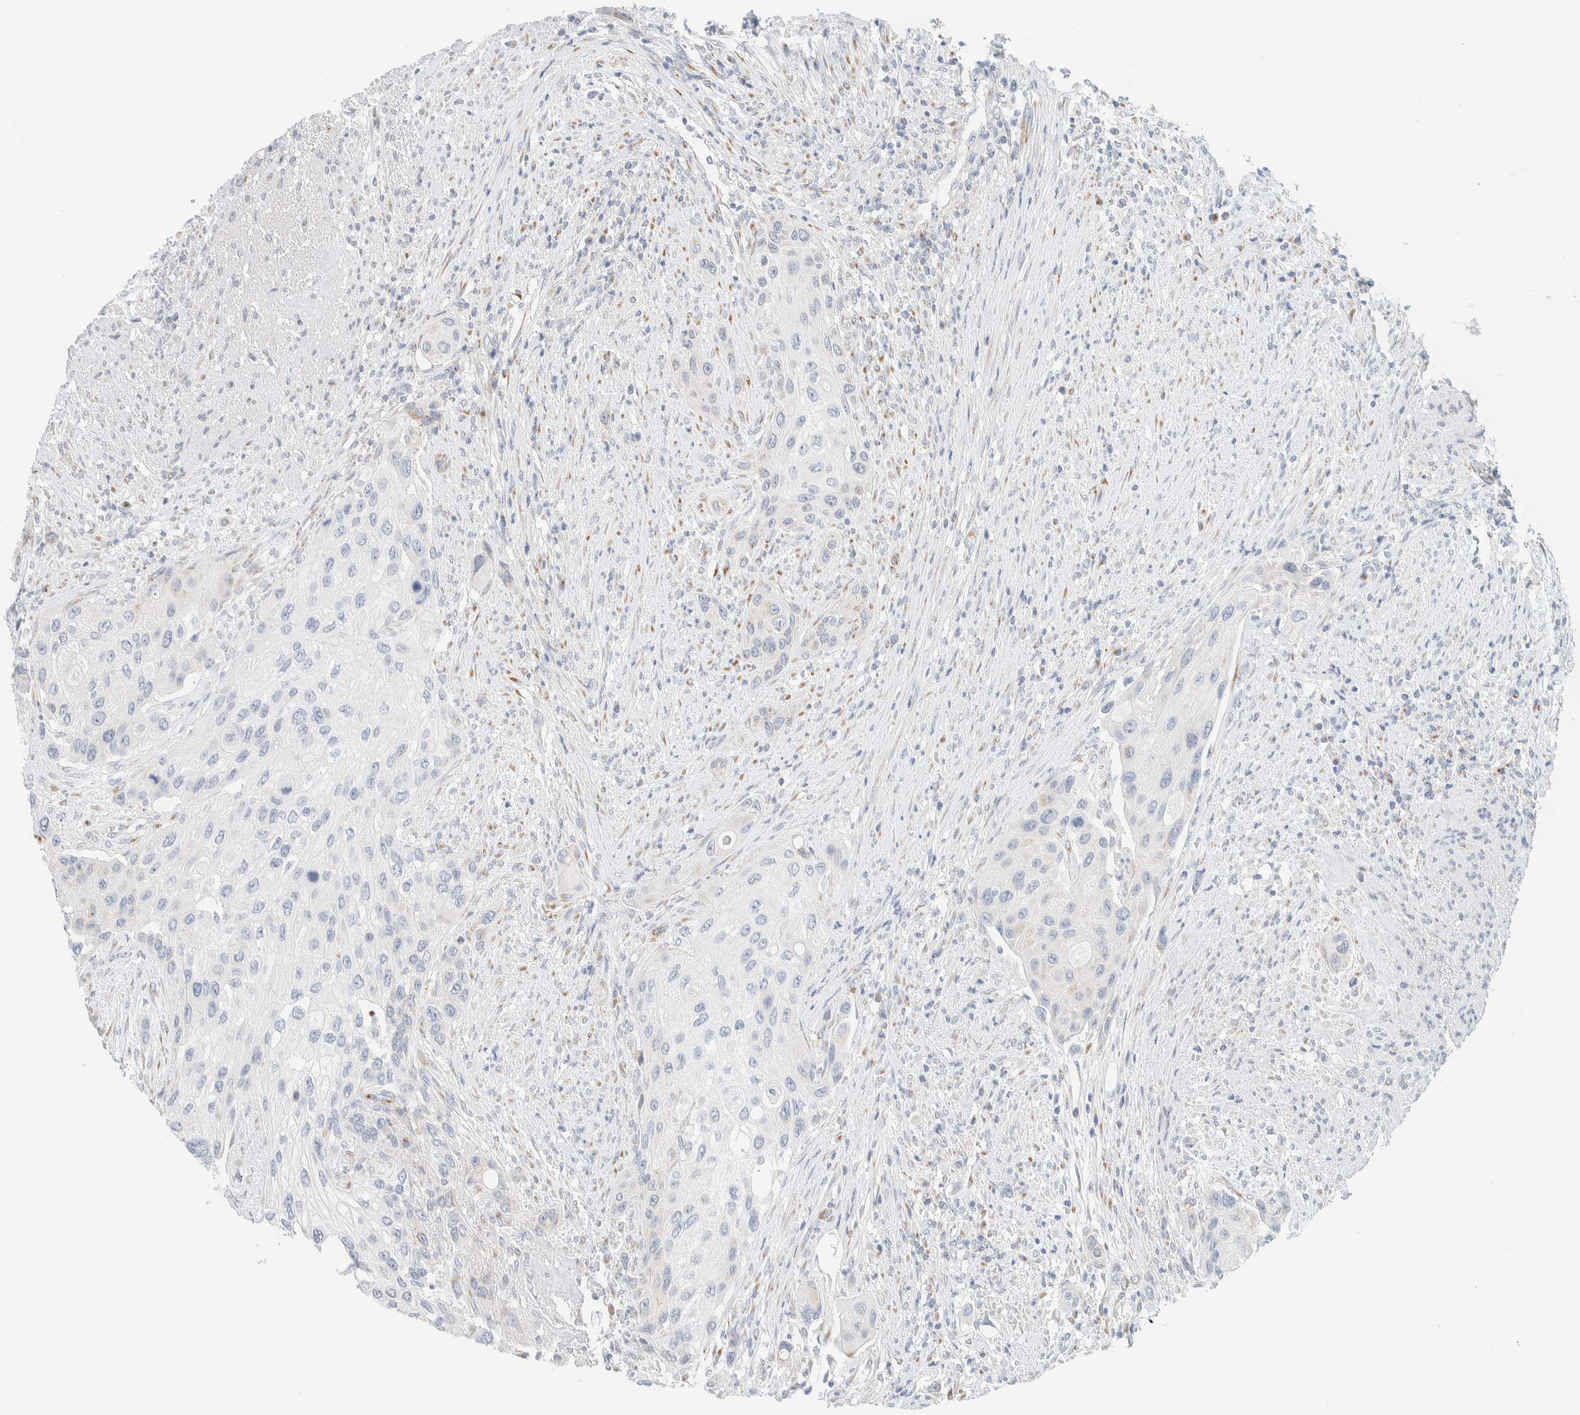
{"staining": {"intensity": "negative", "quantity": "none", "location": "none"}, "tissue": "urothelial cancer", "cell_type": "Tumor cells", "image_type": "cancer", "snomed": [{"axis": "morphology", "description": "Urothelial carcinoma, High grade"}, {"axis": "topography", "description": "Urinary bladder"}], "caption": "Urothelial cancer stained for a protein using IHC reveals no expression tumor cells.", "gene": "SPNS3", "patient": {"sex": "female", "age": 56}}